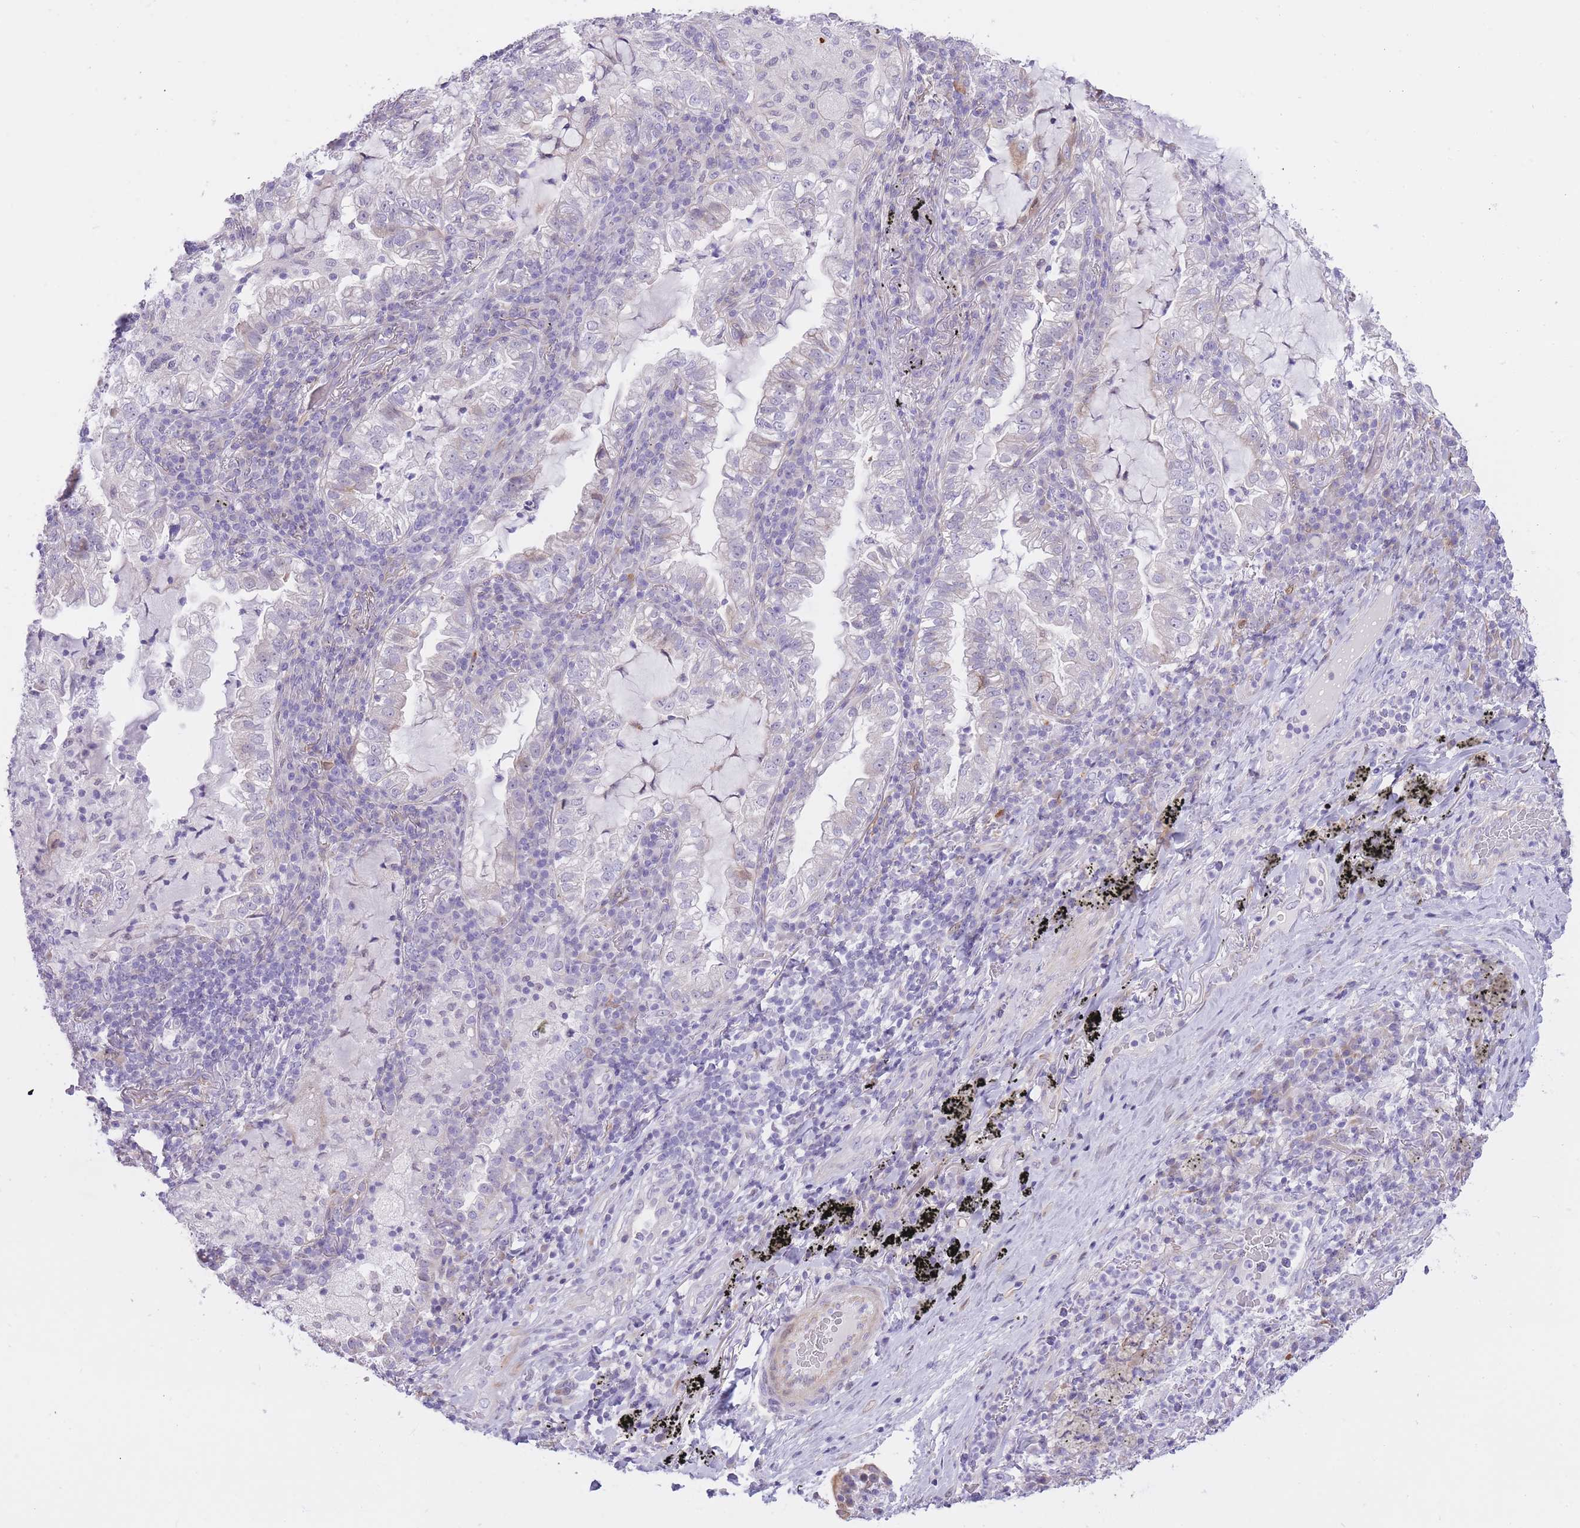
{"staining": {"intensity": "negative", "quantity": "none", "location": "none"}, "tissue": "lung cancer", "cell_type": "Tumor cells", "image_type": "cancer", "snomed": [{"axis": "morphology", "description": "Adenocarcinoma, NOS"}, {"axis": "topography", "description": "Lung"}], "caption": "This is an IHC image of lung adenocarcinoma. There is no staining in tumor cells.", "gene": "IMPG1", "patient": {"sex": "female", "age": 73}}